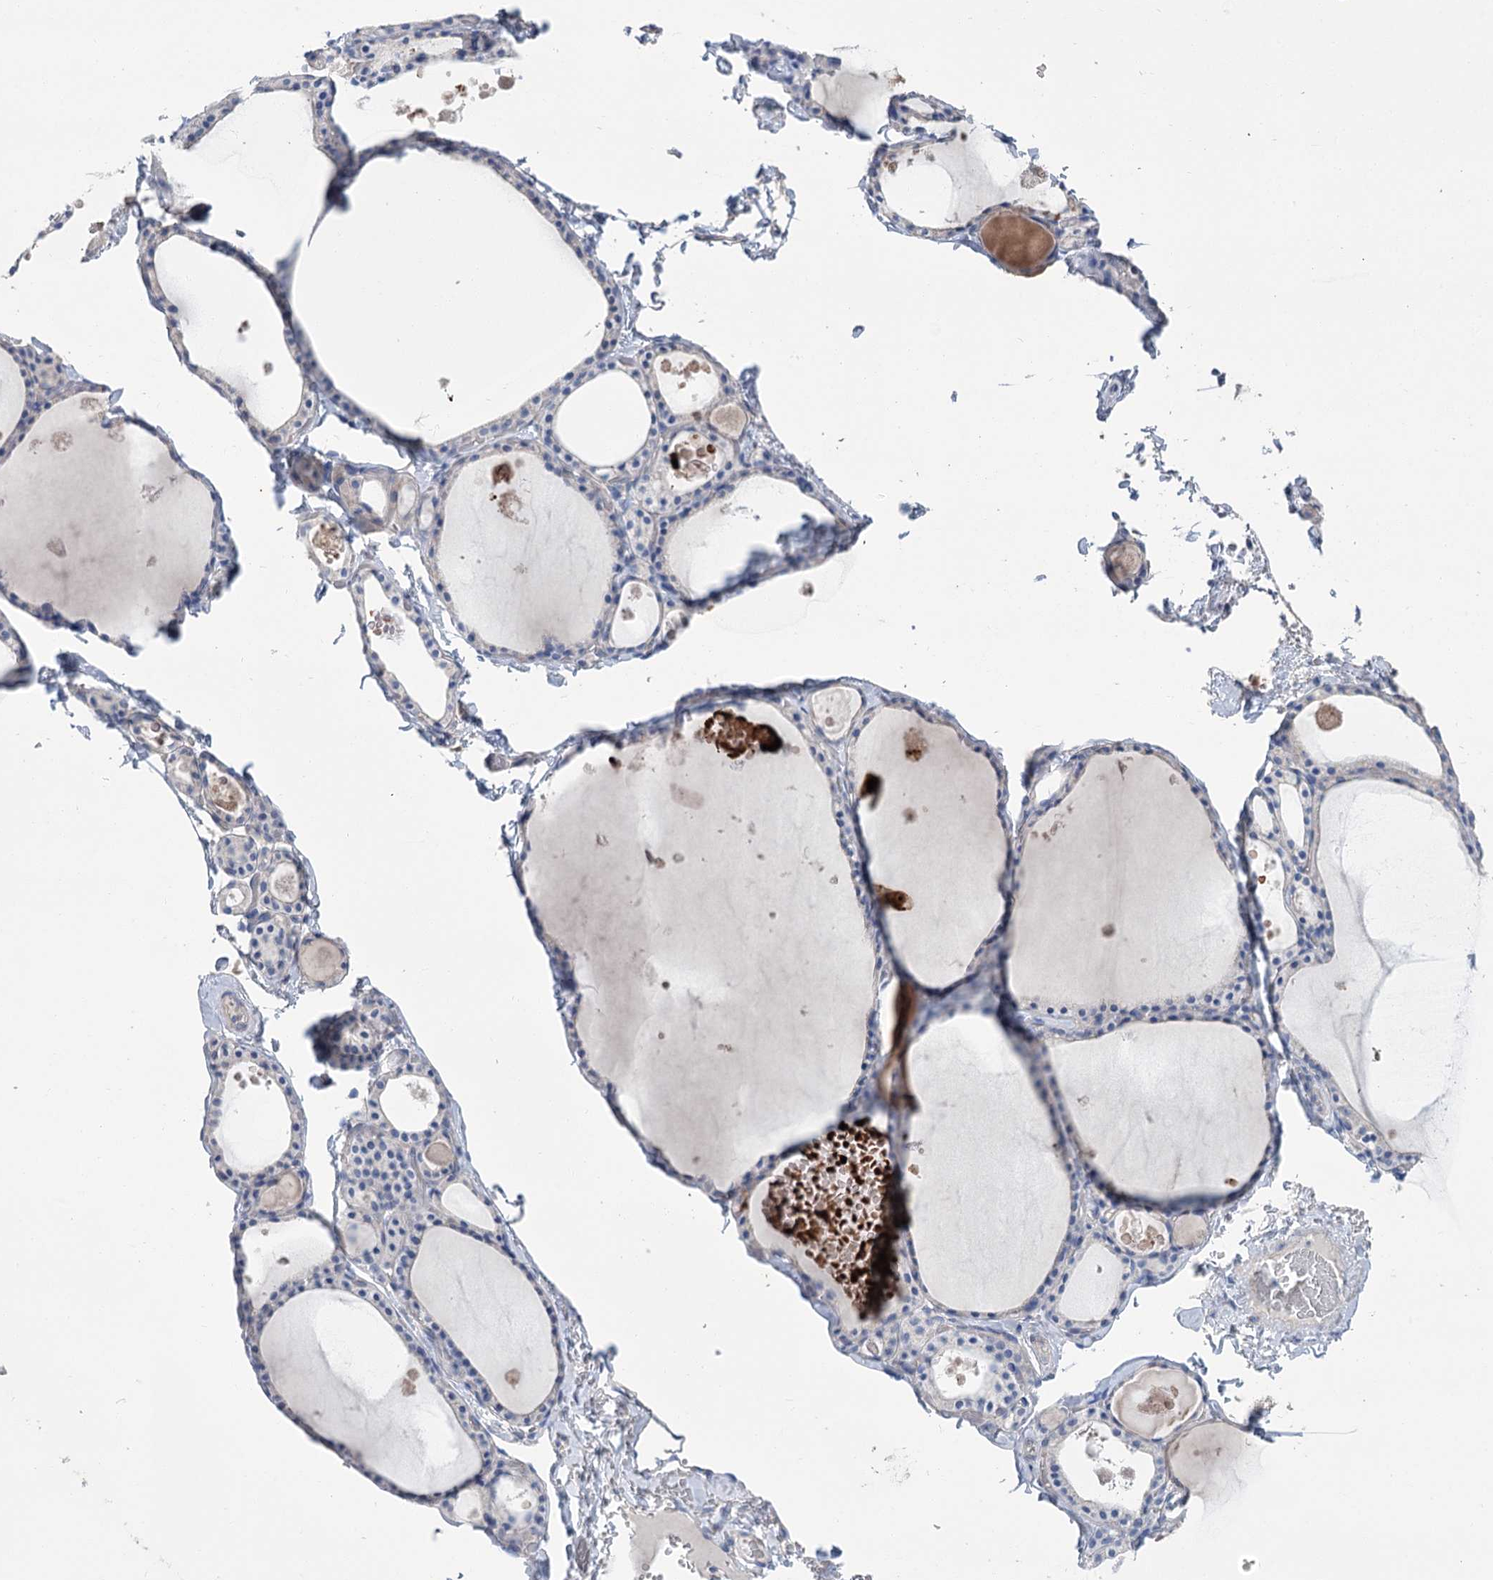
{"staining": {"intensity": "negative", "quantity": "none", "location": "none"}, "tissue": "thyroid gland", "cell_type": "Glandular cells", "image_type": "normal", "snomed": [{"axis": "morphology", "description": "Normal tissue, NOS"}, {"axis": "topography", "description": "Thyroid gland"}], "caption": "Immunohistochemistry micrograph of unremarkable human thyroid gland stained for a protein (brown), which displays no expression in glandular cells.", "gene": "SLC9A3", "patient": {"sex": "male", "age": 56}}